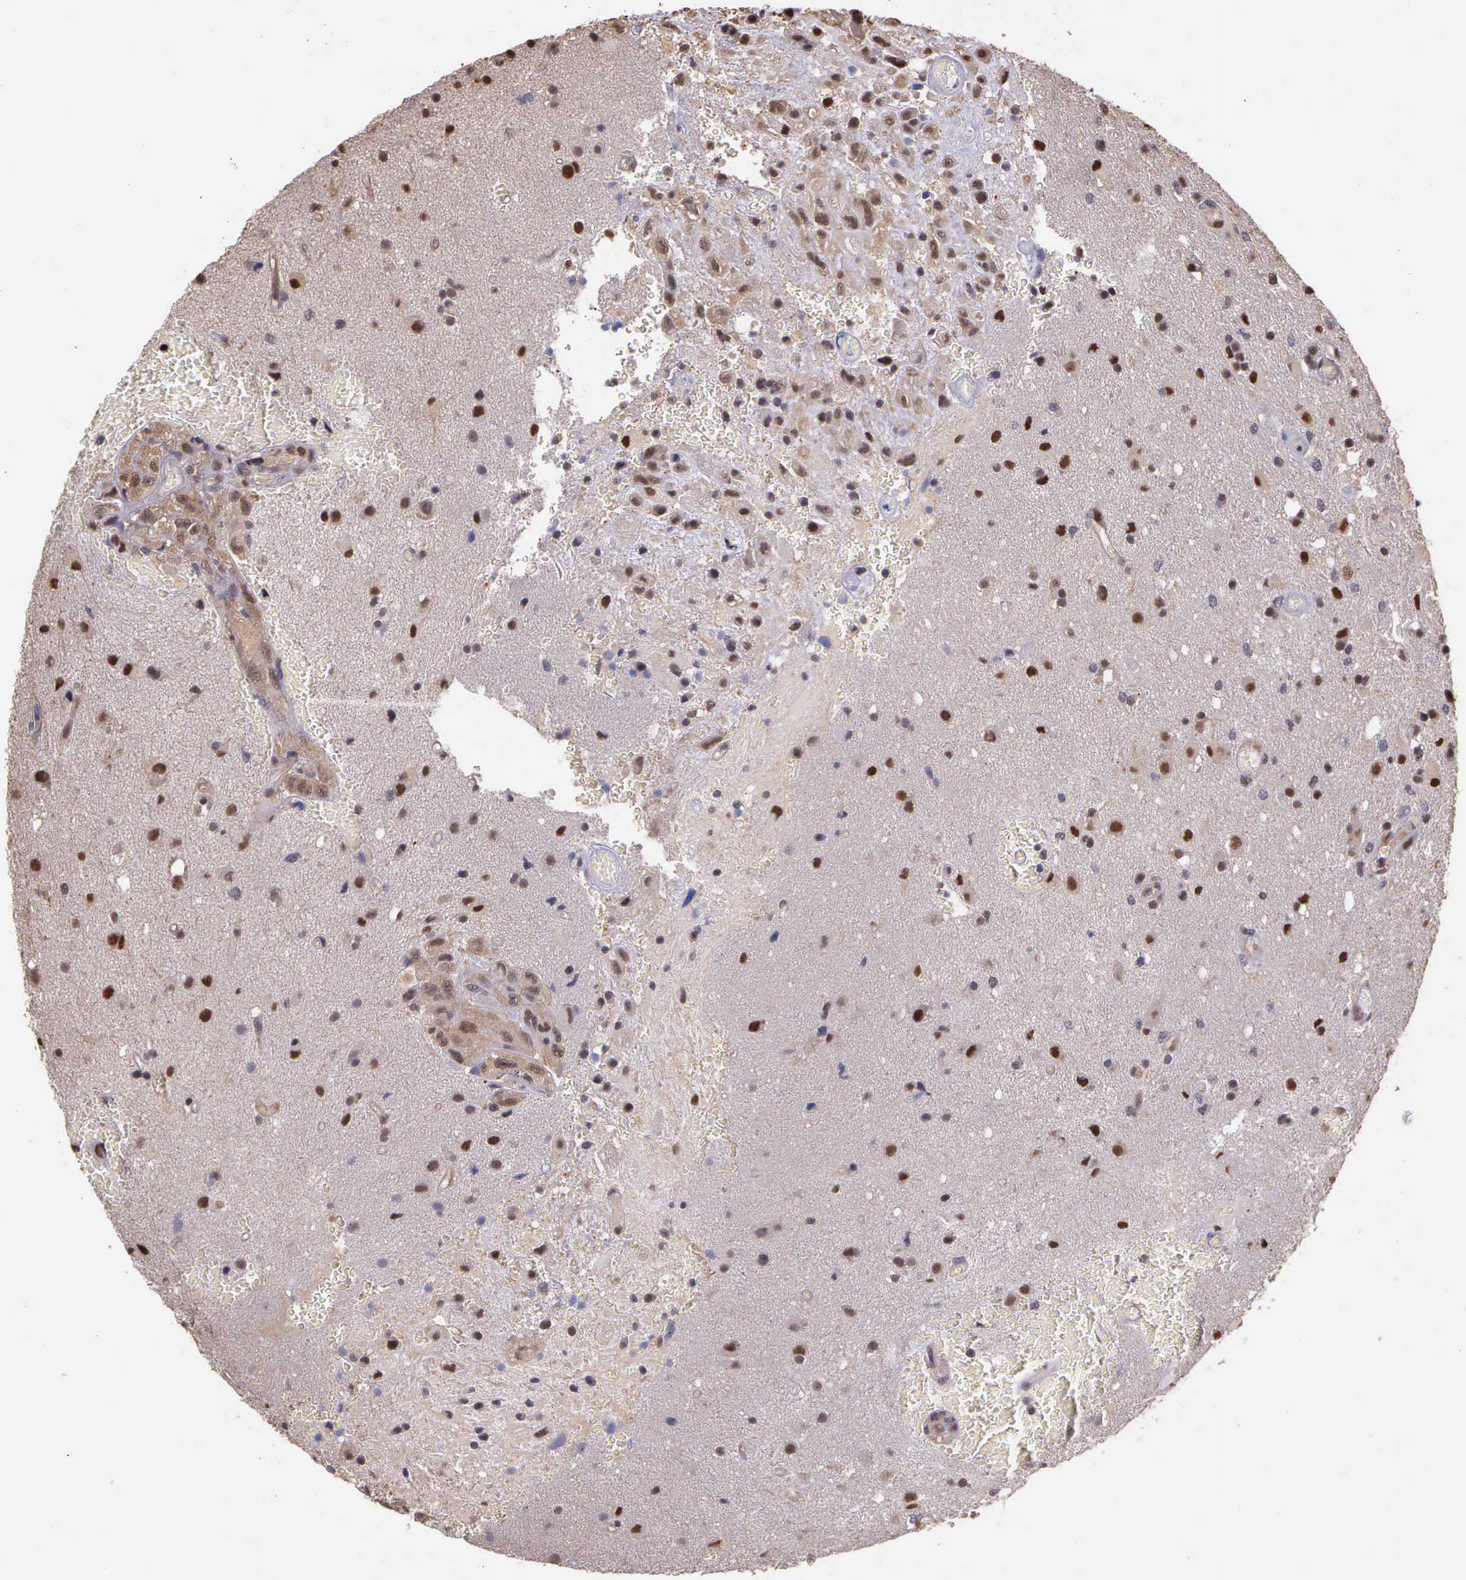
{"staining": {"intensity": "weak", "quantity": ">75%", "location": "cytoplasmic/membranous,nuclear"}, "tissue": "glioma", "cell_type": "Tumor cells", "image_type": "cancer", "snomed": [{"axis": "morphology", "description": "Glioma, malignant, High grade"}, {"axis": "topography", "description": "Brain"}], "caption": "This is a micrograph of IHC staining of glioma, which shows weak expression in the cytoplasmic/membranous and nuclear of tumor cells.", "gene": "PSMC1", "patient": {"sex": "male", "age": 48}}